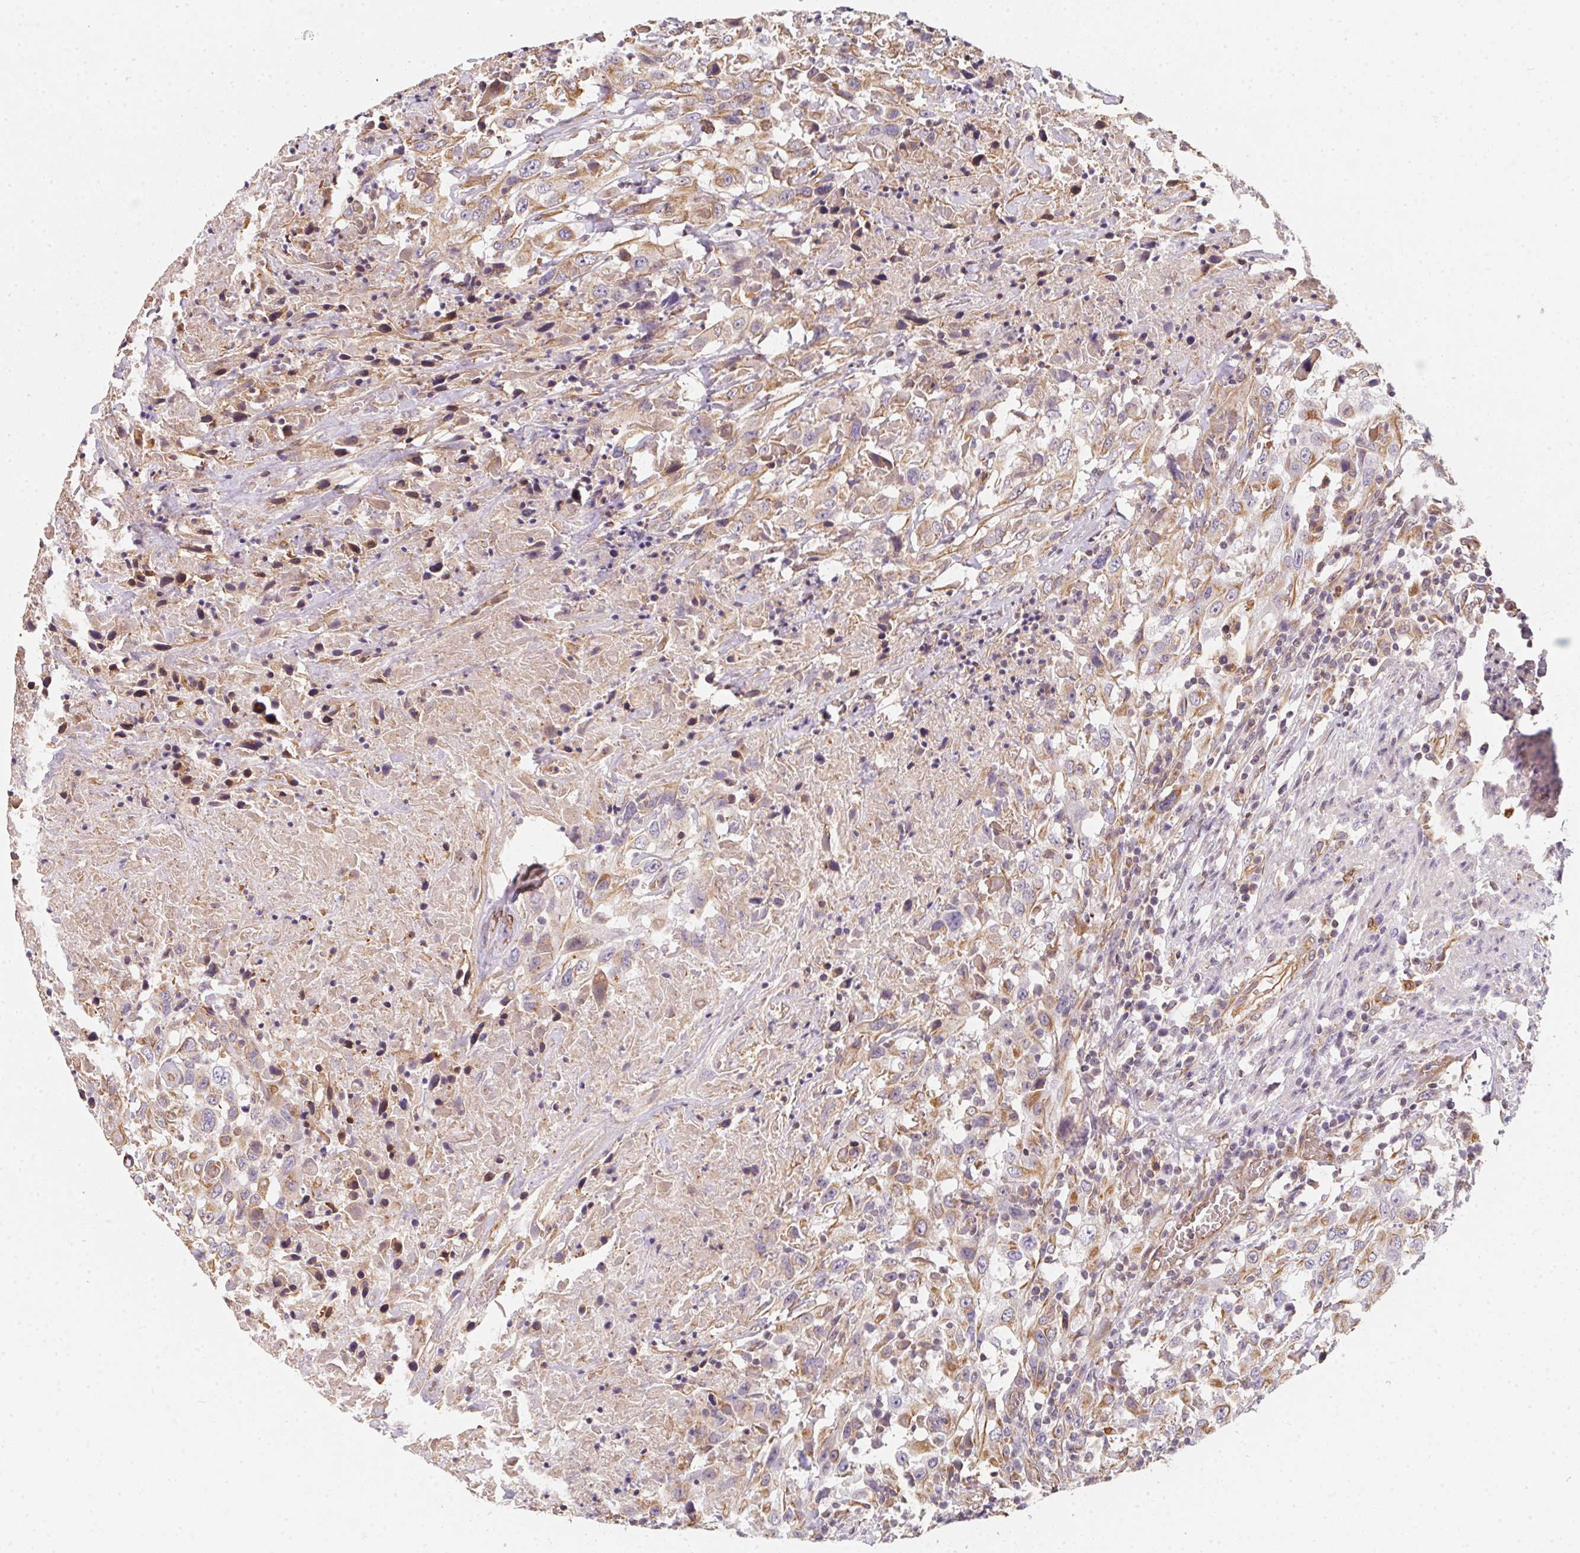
{"staining": {"intensity": "weak", "quantity": "25%-75%", "location": "cytoplasmic/membranous"}, "tissue": "urothelial cancer", "cell_type": "Tumor cells", "image_type": "cancer", "snomed": [{"axis": "morphology", "description": "Urothelial carcinoma, High grade"}, {"axis": "topography", "description": "Urinary bladder"}], "caption": "Immunohistochemical staining of human urothelial carcinoma (high-grade) shows weak cytoplasmic/membranous protein staining in about 25%-75% of tumor cells. (Stains: DAB in brown, nuclei in blue, Microscopy: brightfield microscopy at high magnification).", "gene": "TBKBP1", "patient": {"sex": "male", "age": 61}}